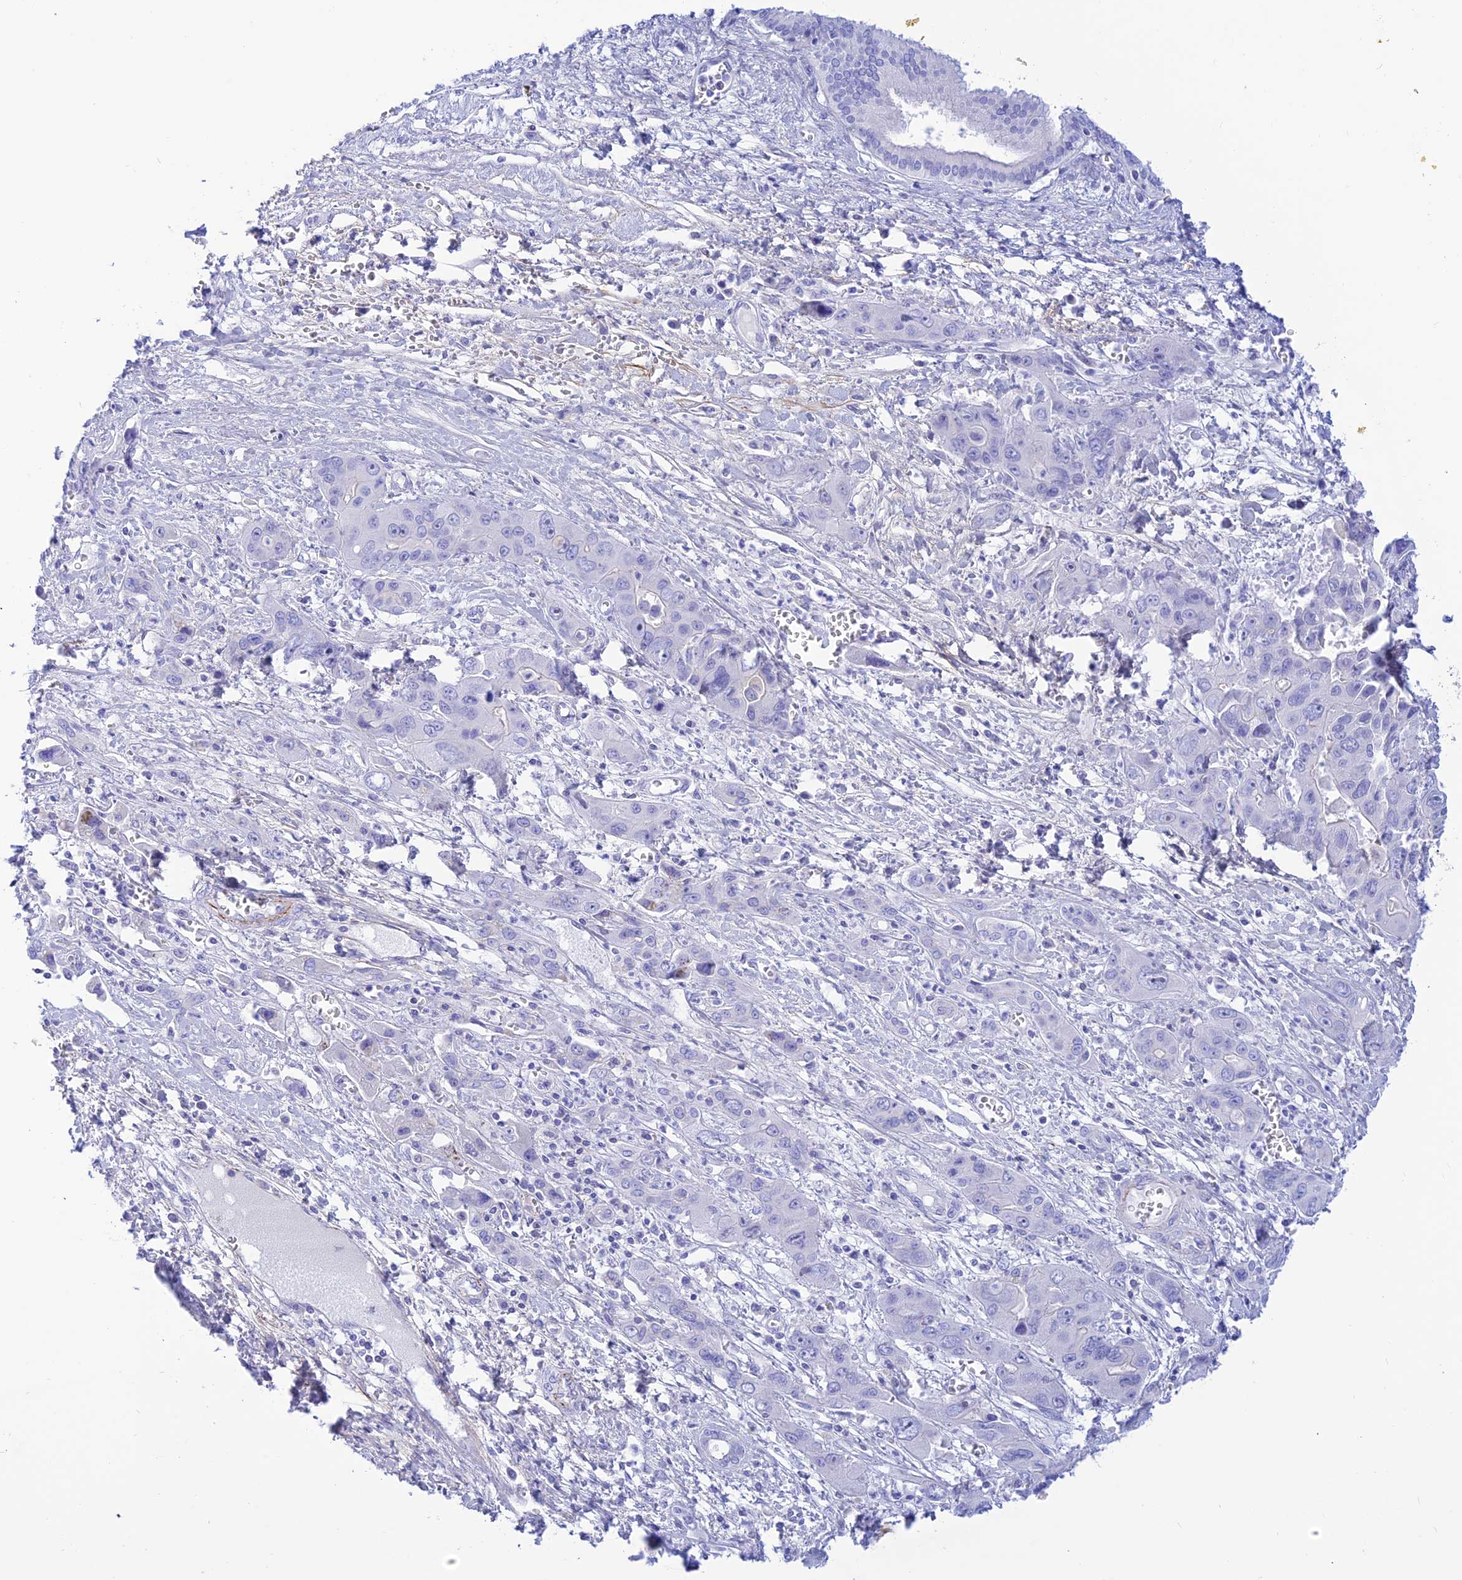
{"staining": {"intensity": "negative", "quantity": "none", "location": "none"}, "tissue": "liver cancer", "cell_type": "Tumor cells", "image_type": "cancer", "snomed": [{"axis": "morphology", "description": "Cholangiocarcinoma"}, {"axis": "topography", "description": "Liver"}], "caption": "An image of human liver cancer (cholangiocarcinoma) is negative for staining in tumor cells.", "gene": "PRNP", "patient": {"sex": "male", "age": 67}}